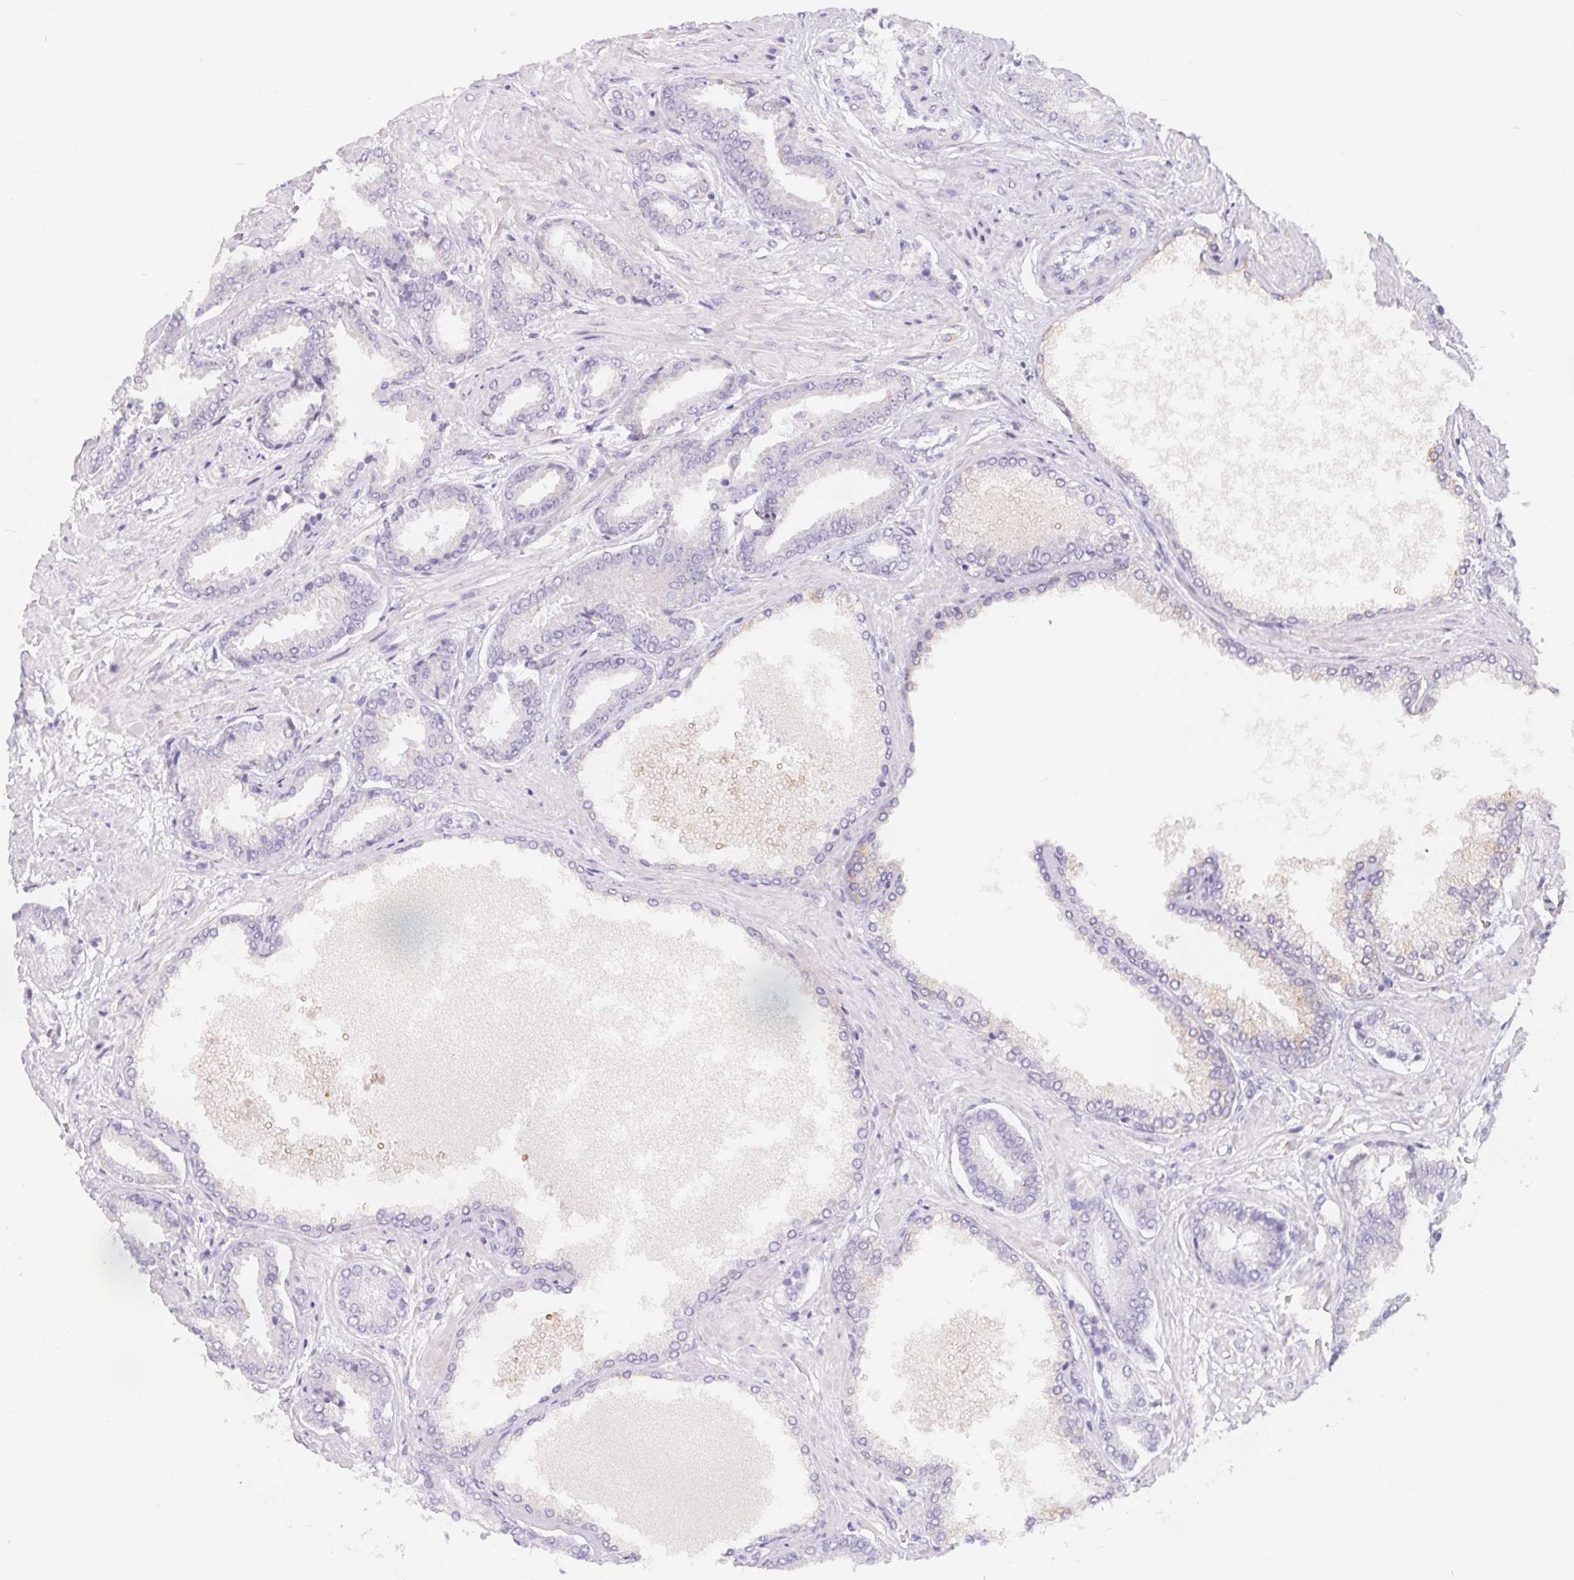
{"staining": {"intensity": "negative", "quantity": "none", "location": "none"}, "tissue": "prostate cancer", "cell_type": "Tumor cells", "image_type": "cancer", "snomed": [{"axis": "morphology", "description": "Adenocarcinoma, High grade"}, {"axis": "topography", "description": "Prostate"}], "caption": "Micrograph shows no significant protein expression in tumor cells of prostate cancer. (Brightfield microscopy of DAB IHC at high magnification).", "gene": "FDX1", "patient": {"sex": "male", "age": 56}}